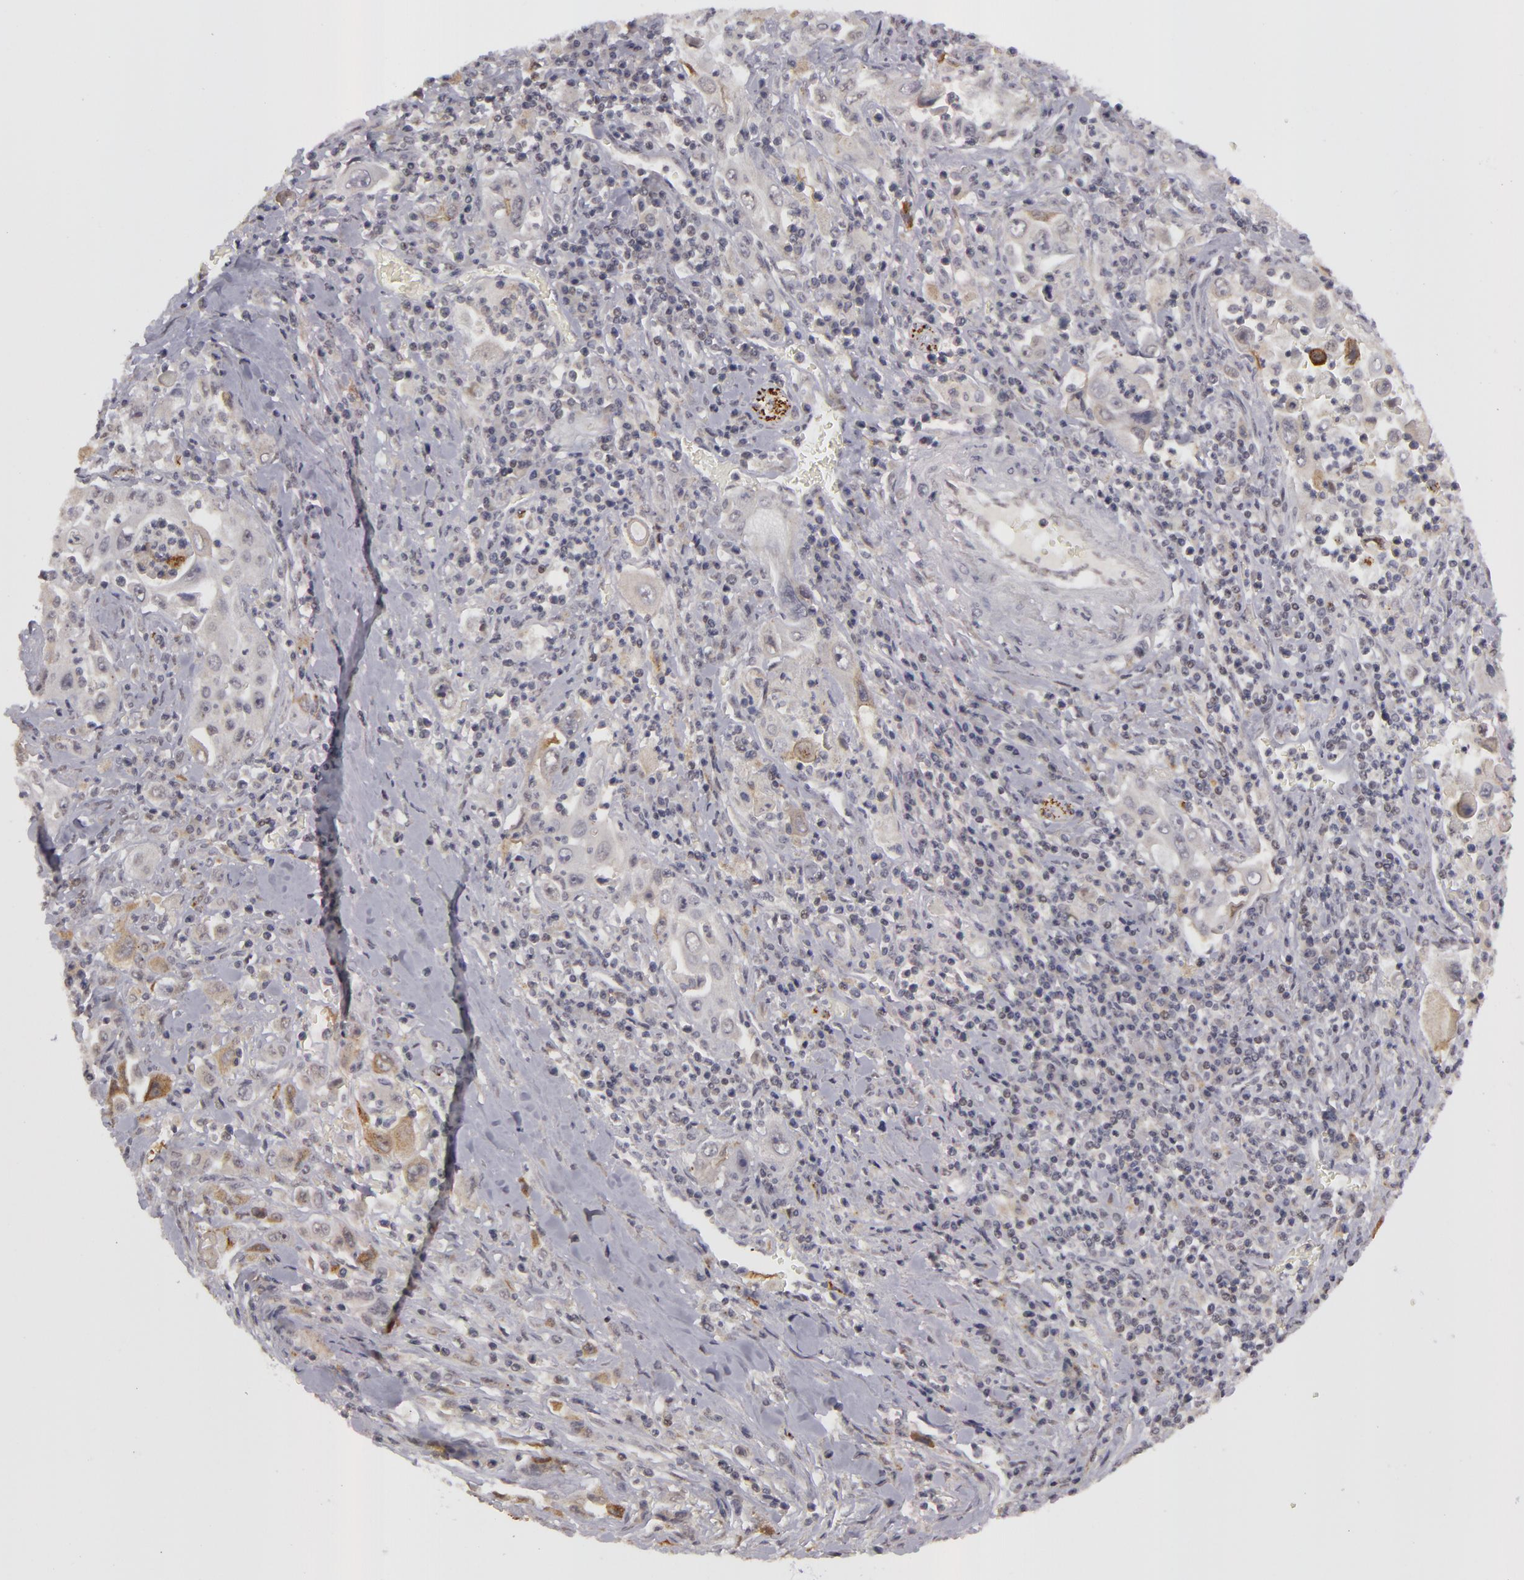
{"staining": {"intensity": "negative", "quantity": "none", "location": "none"}, "tissue": "pancreatic cancer", "cell_type": "Tumor cells", "image_type": "cancer", "snomed": [{"axis": "morphology", "description": "Adenocarcinoma, NOS"}, {"axis": "topography", "description": "Pancreas"}], "caption": "High magnification brightfield microscopy of pancreatic adenocarcinoma stained with DAB (brown) and counterstained with hematoxylin (blue): tumor cells show no significant positivity.", "gene": "RRP7A", "patient": {"sex": "male", "age": 70}}